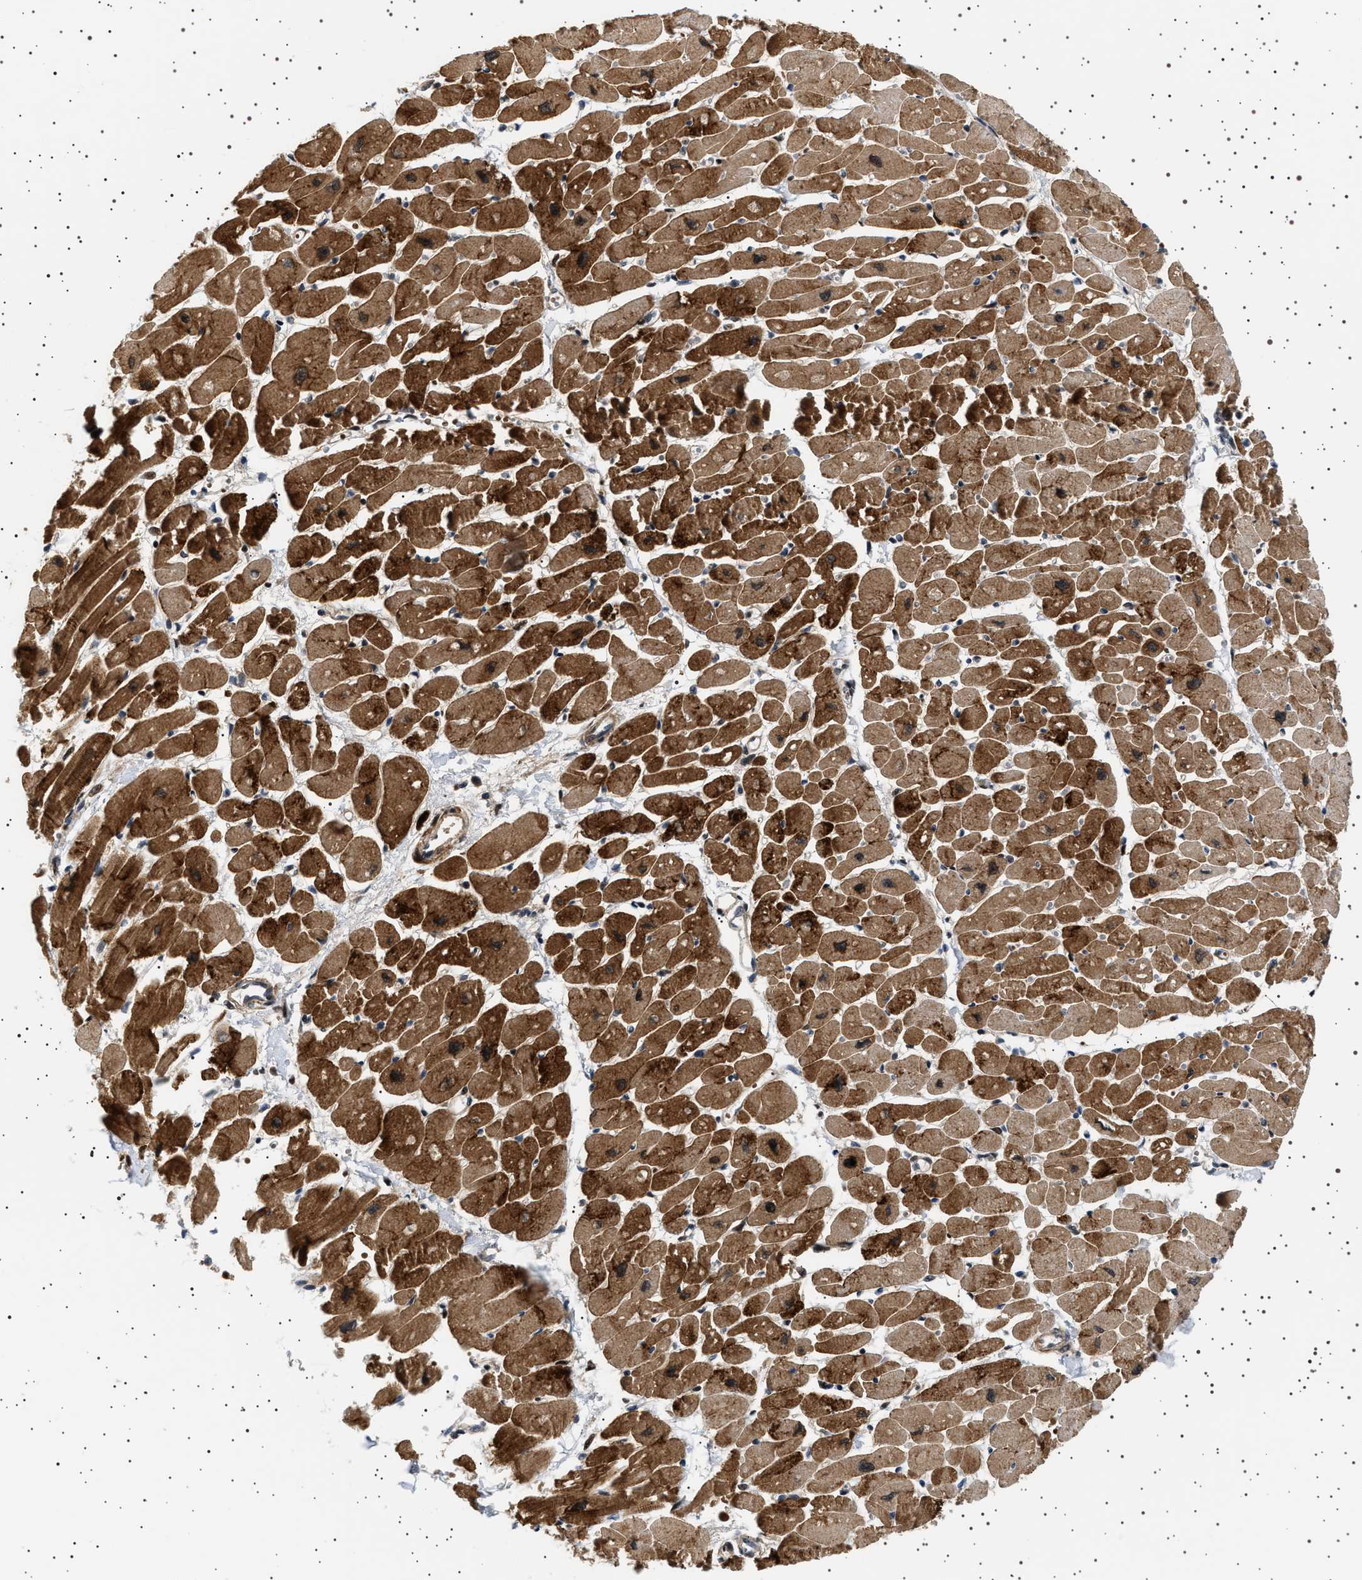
{"staining": {"intensity": "strong", "quantity": ">75%", "location": "cytoplasmic/membranous"}, "tissue": "heart muscle", "cell_type": "Cardiomyocytes", "image_type": "normal", "snomed": [{"axis": "morphology", "description": "Normal tissue, NOS"}, {"axis": "topography", "description": "Heart"}], "caption": "Immunohistochemistry (IHC) (DAB) staining of unremarkable human heart muscle exhibits strong cytoplasmic/membranous protein staining in about >75% of cardiomyocytes.", "gene": "BAG3", "patient": {"sex": "female", "age": 54}}